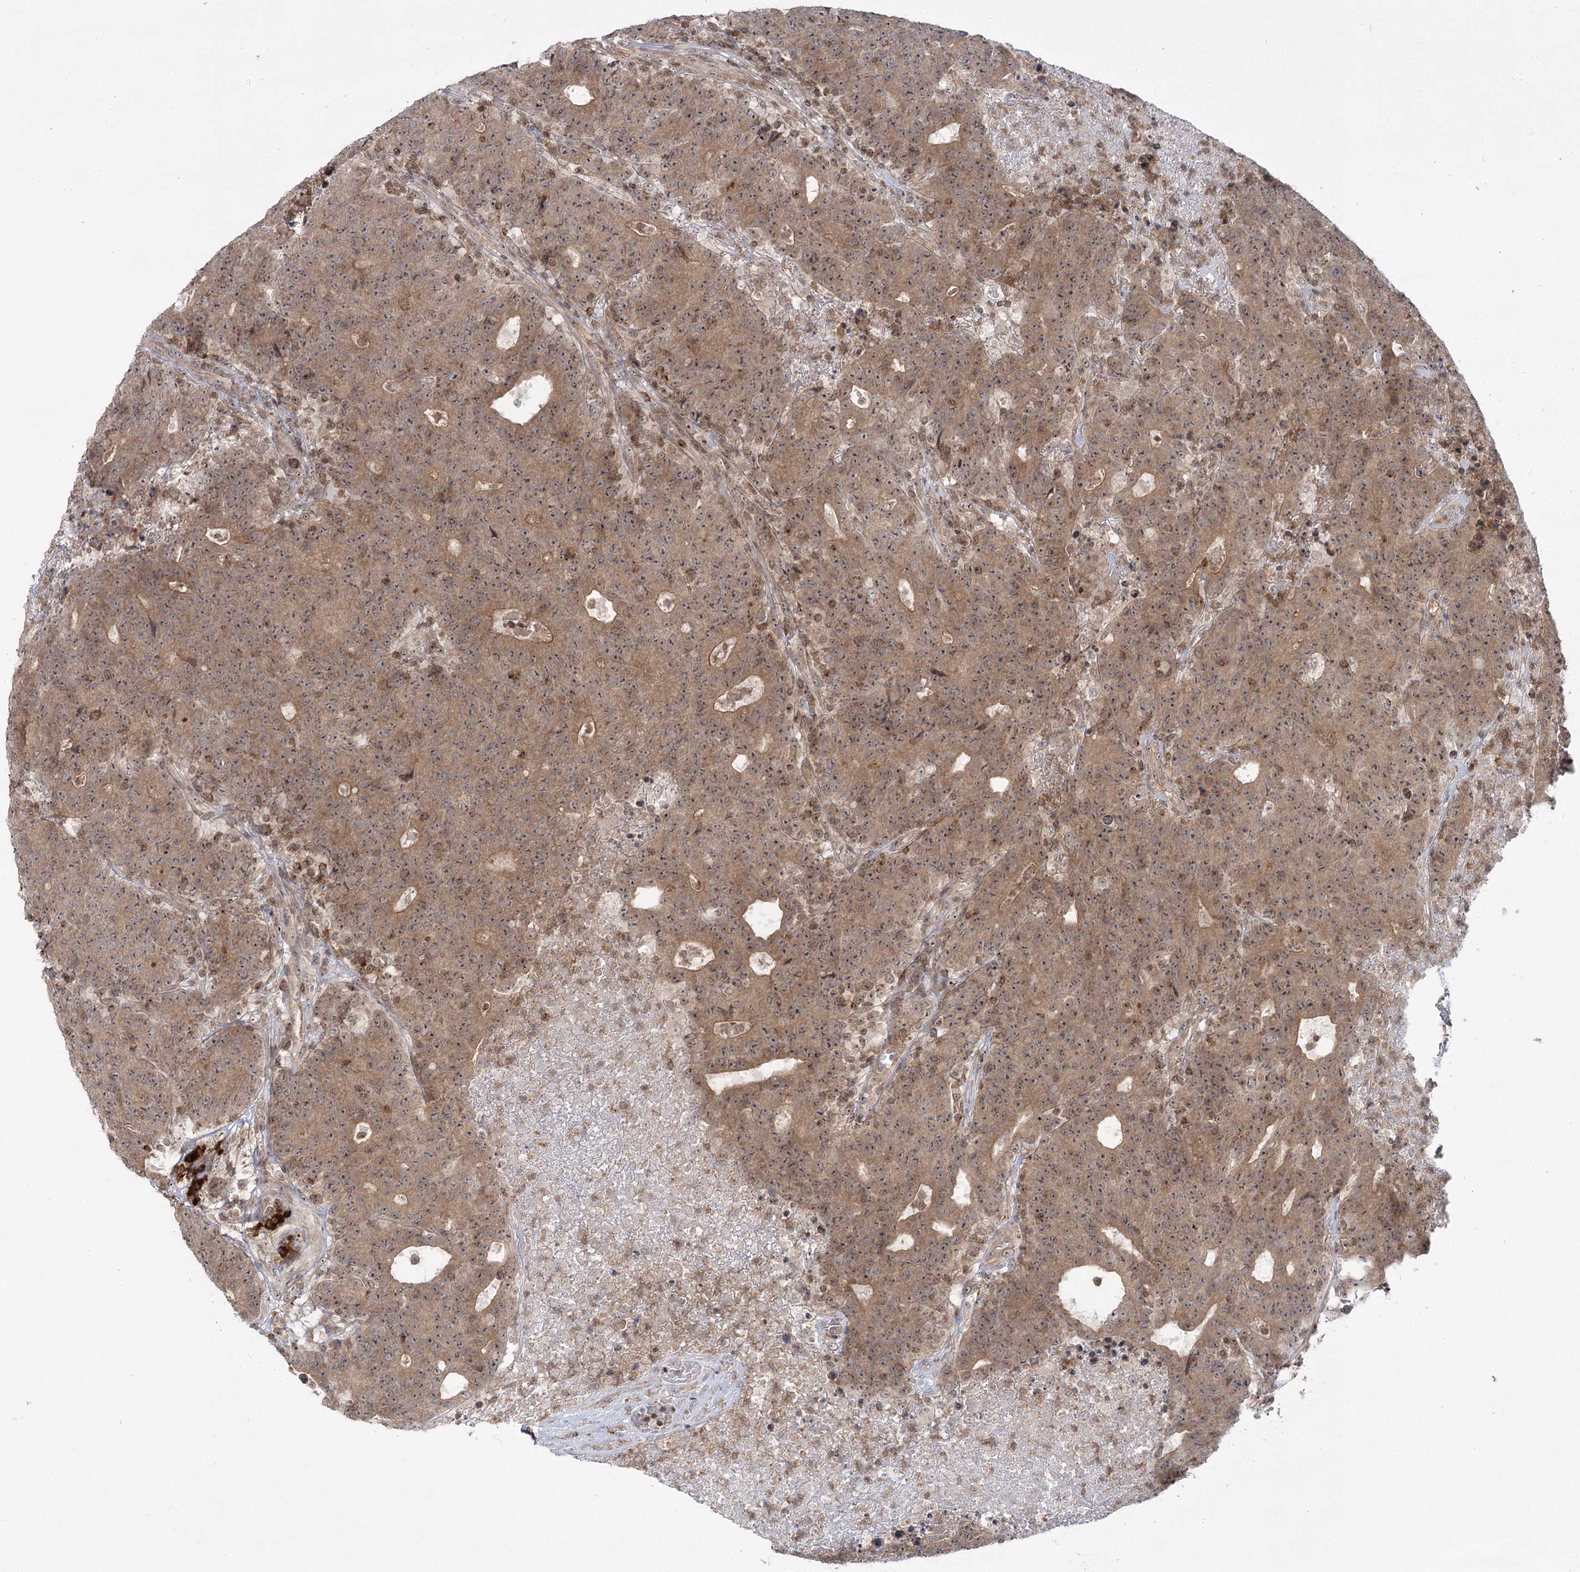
{"staining": {"intensity": "moderate", "quantity": ">75%", "location": "cytoplasmic/membranous"}, "tissue": "colorectal cancer", "cell_type": "Tumor cells", "image_type": "cancer", "snomed": [{"axis": "morphology", "description": "Adenocarcinoma, NOS"}, {"axis": "topography", "description": "Colon"}], "caption": "Colorectal cancer (adenocarcinoma) was stained to show a protein in brown. There is medium levels of moderate cytoplasmic/membranous positivity in about >75% of tumor cells.", "gene": "SYTL1", "patient": {"sex": "female", "age": 75}}